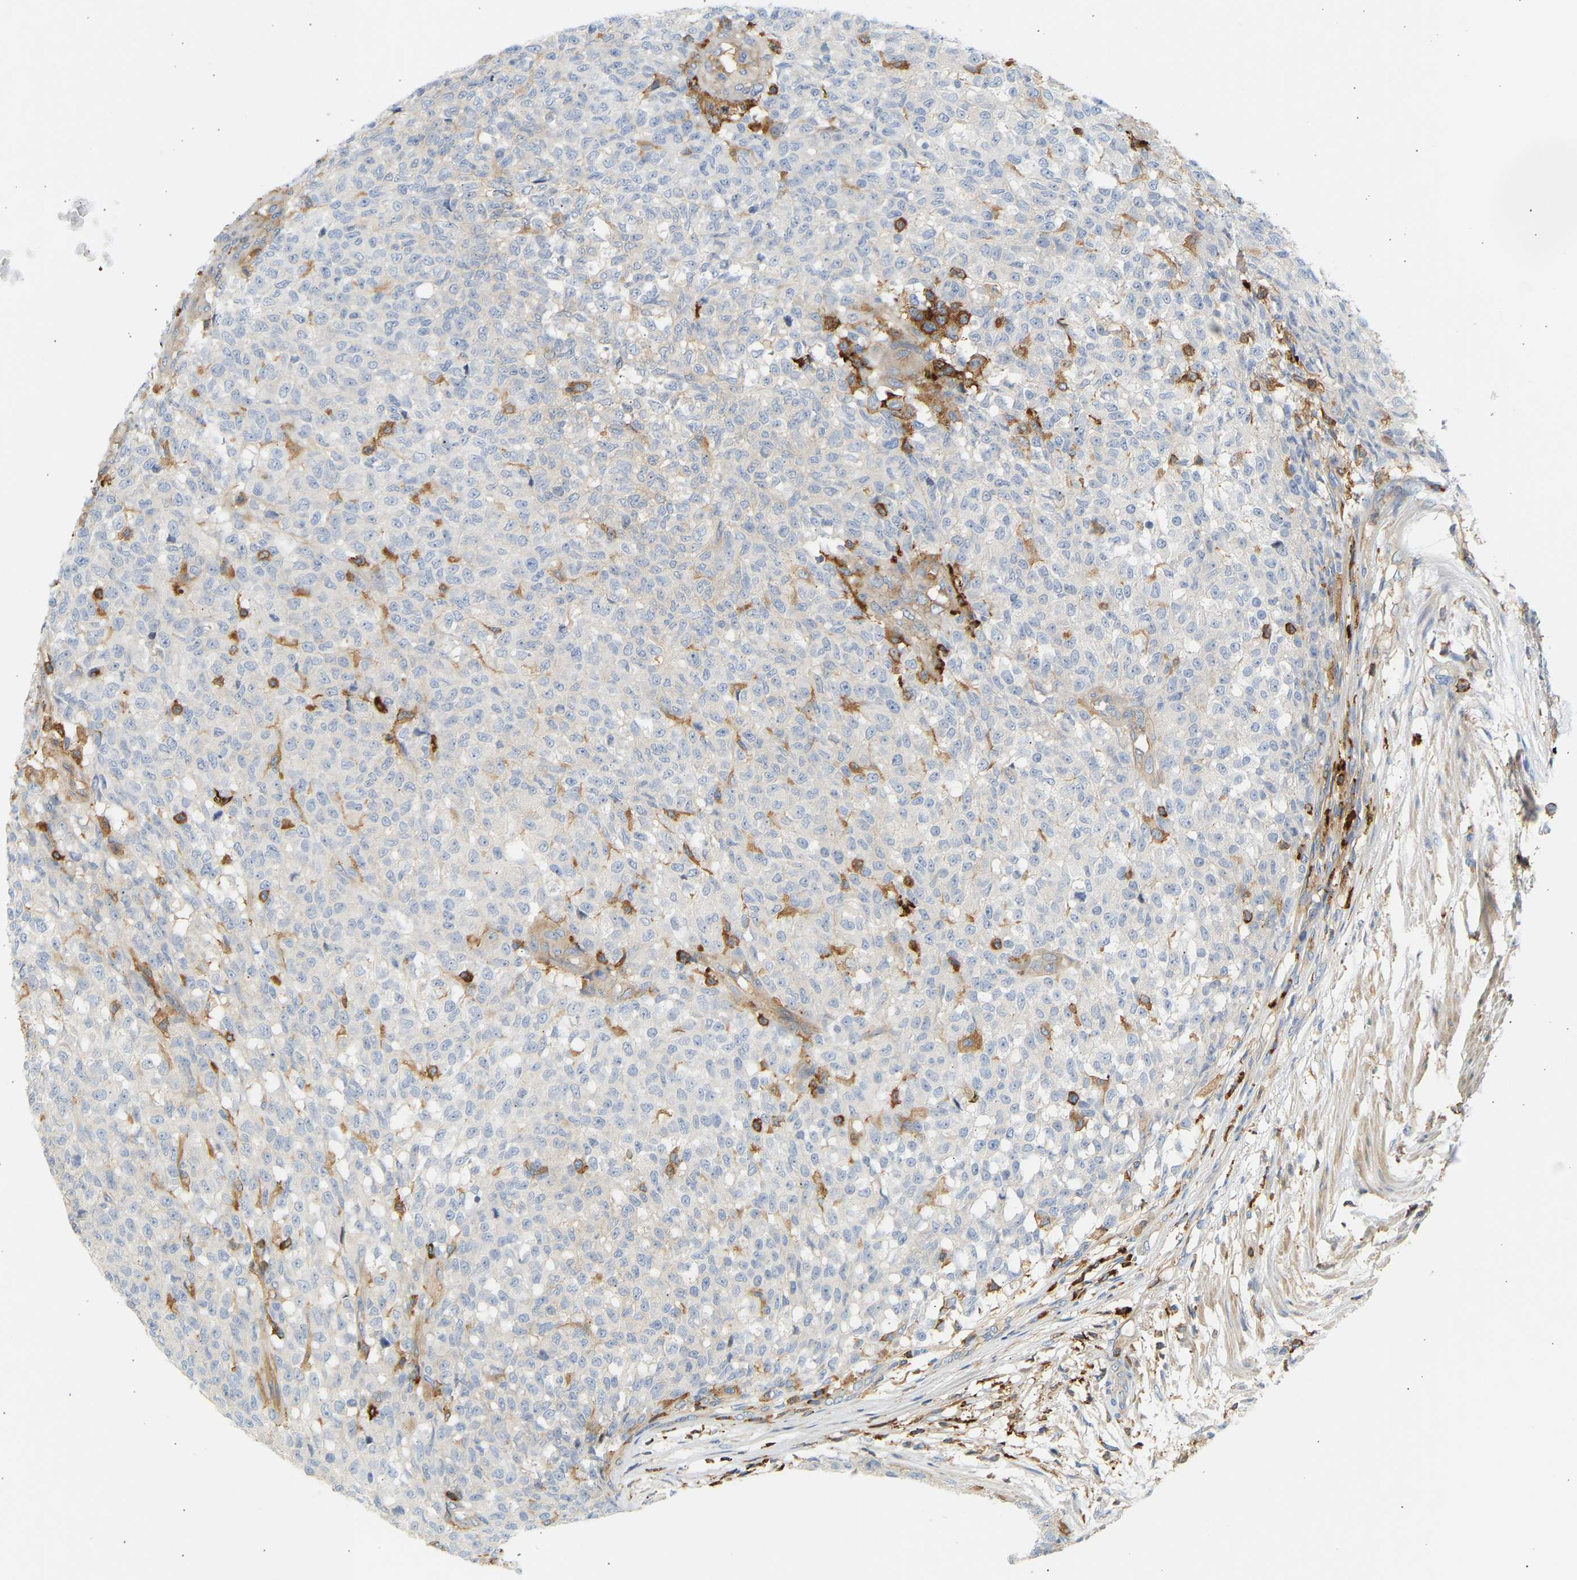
{"staining": {"intensity": "negative", "quantity": "none", "location": "none"}, "tissue": "testis cancer", "cell_type": "Tumor cells", "image_type": "cancer", "snomed": [{"axis": "morphology", "description": "Seminoma, NOS"}, {"axis": "topography", "description": "Testis"}], "caption": "Immunohistochemical staining of human seminoma (testis) reveals no significant positivity in tumor cells.", "gene": "FNBP1", "patient": {"sex": "male", "age": 59}}